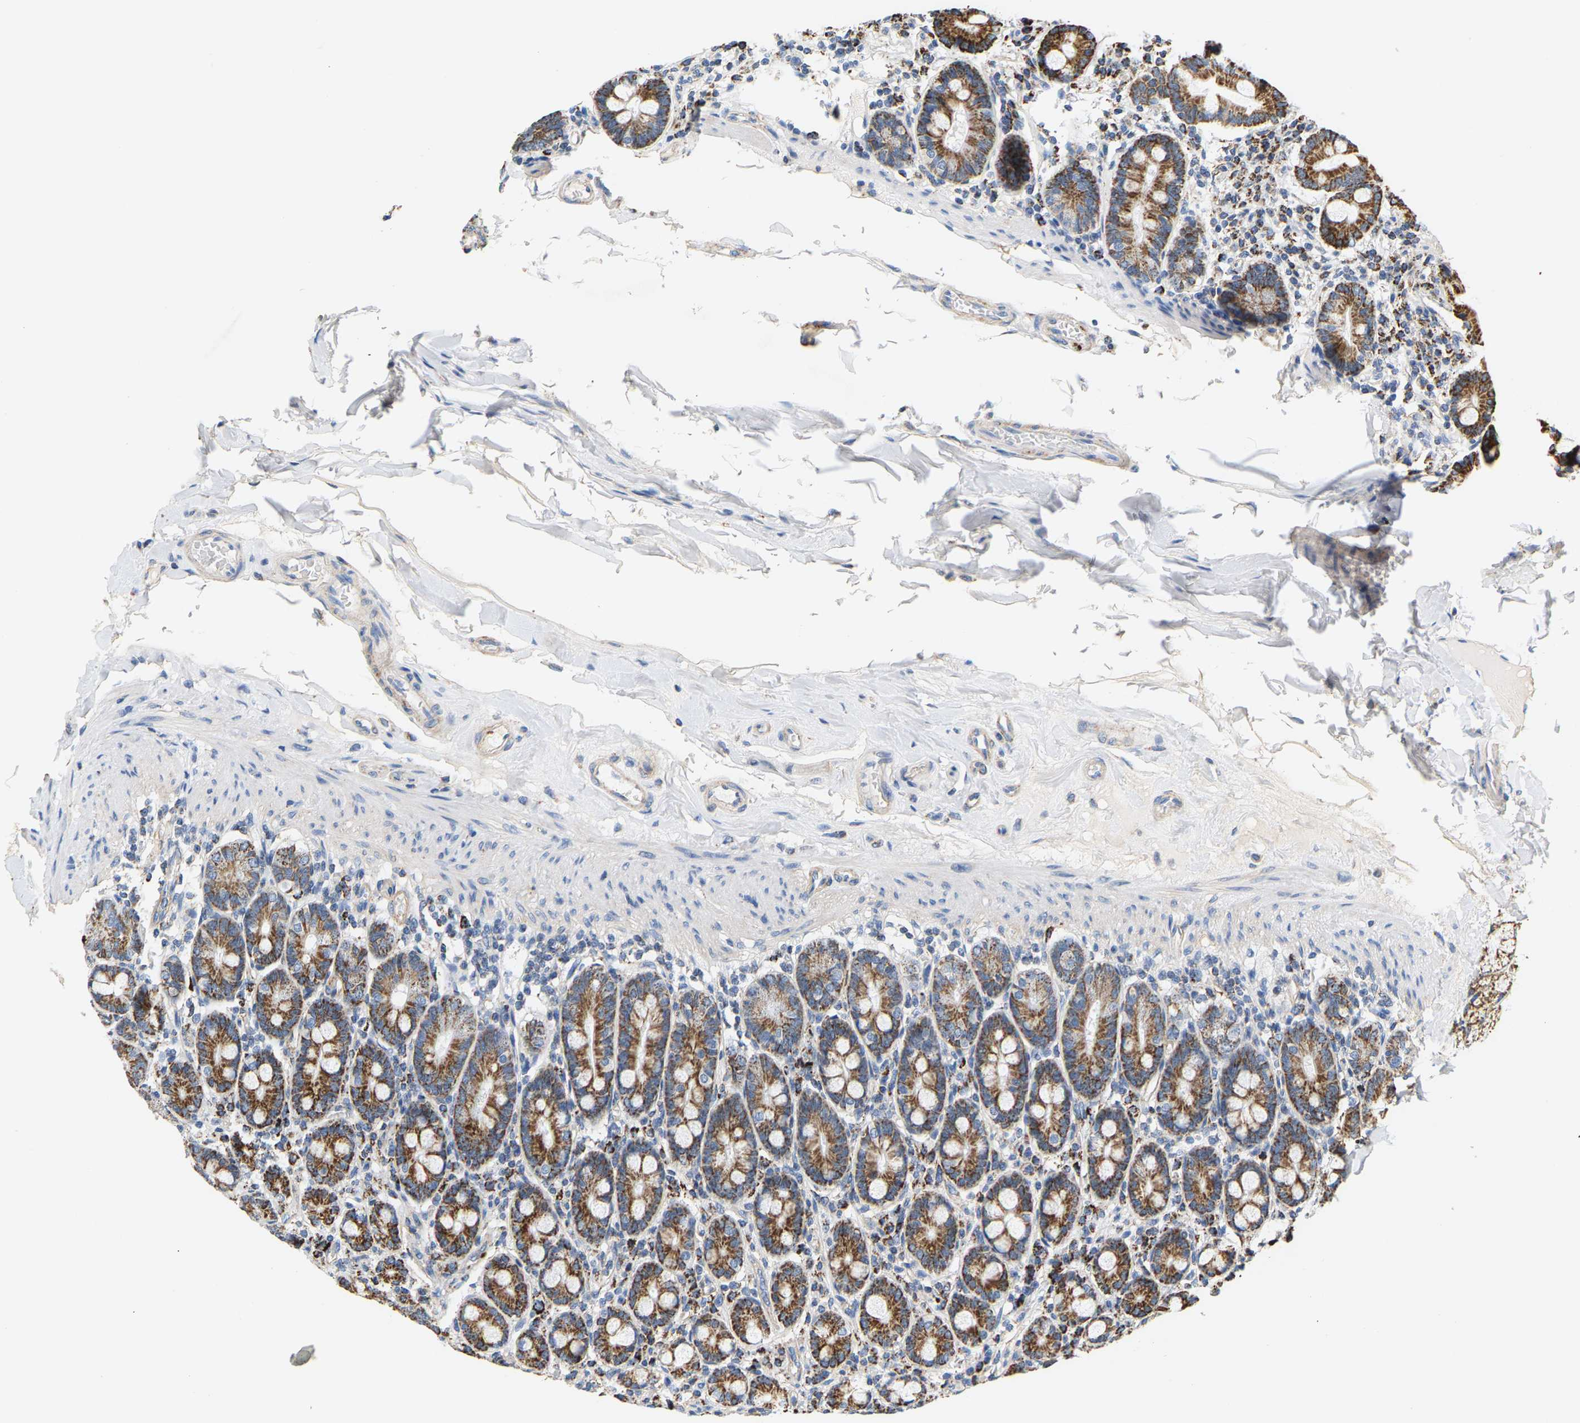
{"staining": {"intensity": "moderate", "quantity": ">75%", "location": "cytoplasmic/membranous"}, "tissue": "duodenum", "cell_type": "Glandular cells", "image_type": "normal", "snomed": [{"axis": "morphology", "description": "Normal tissue, NOS"}, {"axis": "topography", "description": "Duodenum"}], "caption": "Immunohistochemistry (IHC) of benign duodenum demonstrates medium levels of moderate cytoplasmic/membranous expression in about >75% of glandular cells. The protein is stained brown, and the nuclei are stained in blue (DAB (3,3'-diaminobenzidine) IHC with brightfield microscopy, high magnification).", "gene": "SHMT2", "patient": {"sex": "male", "age": 50}}